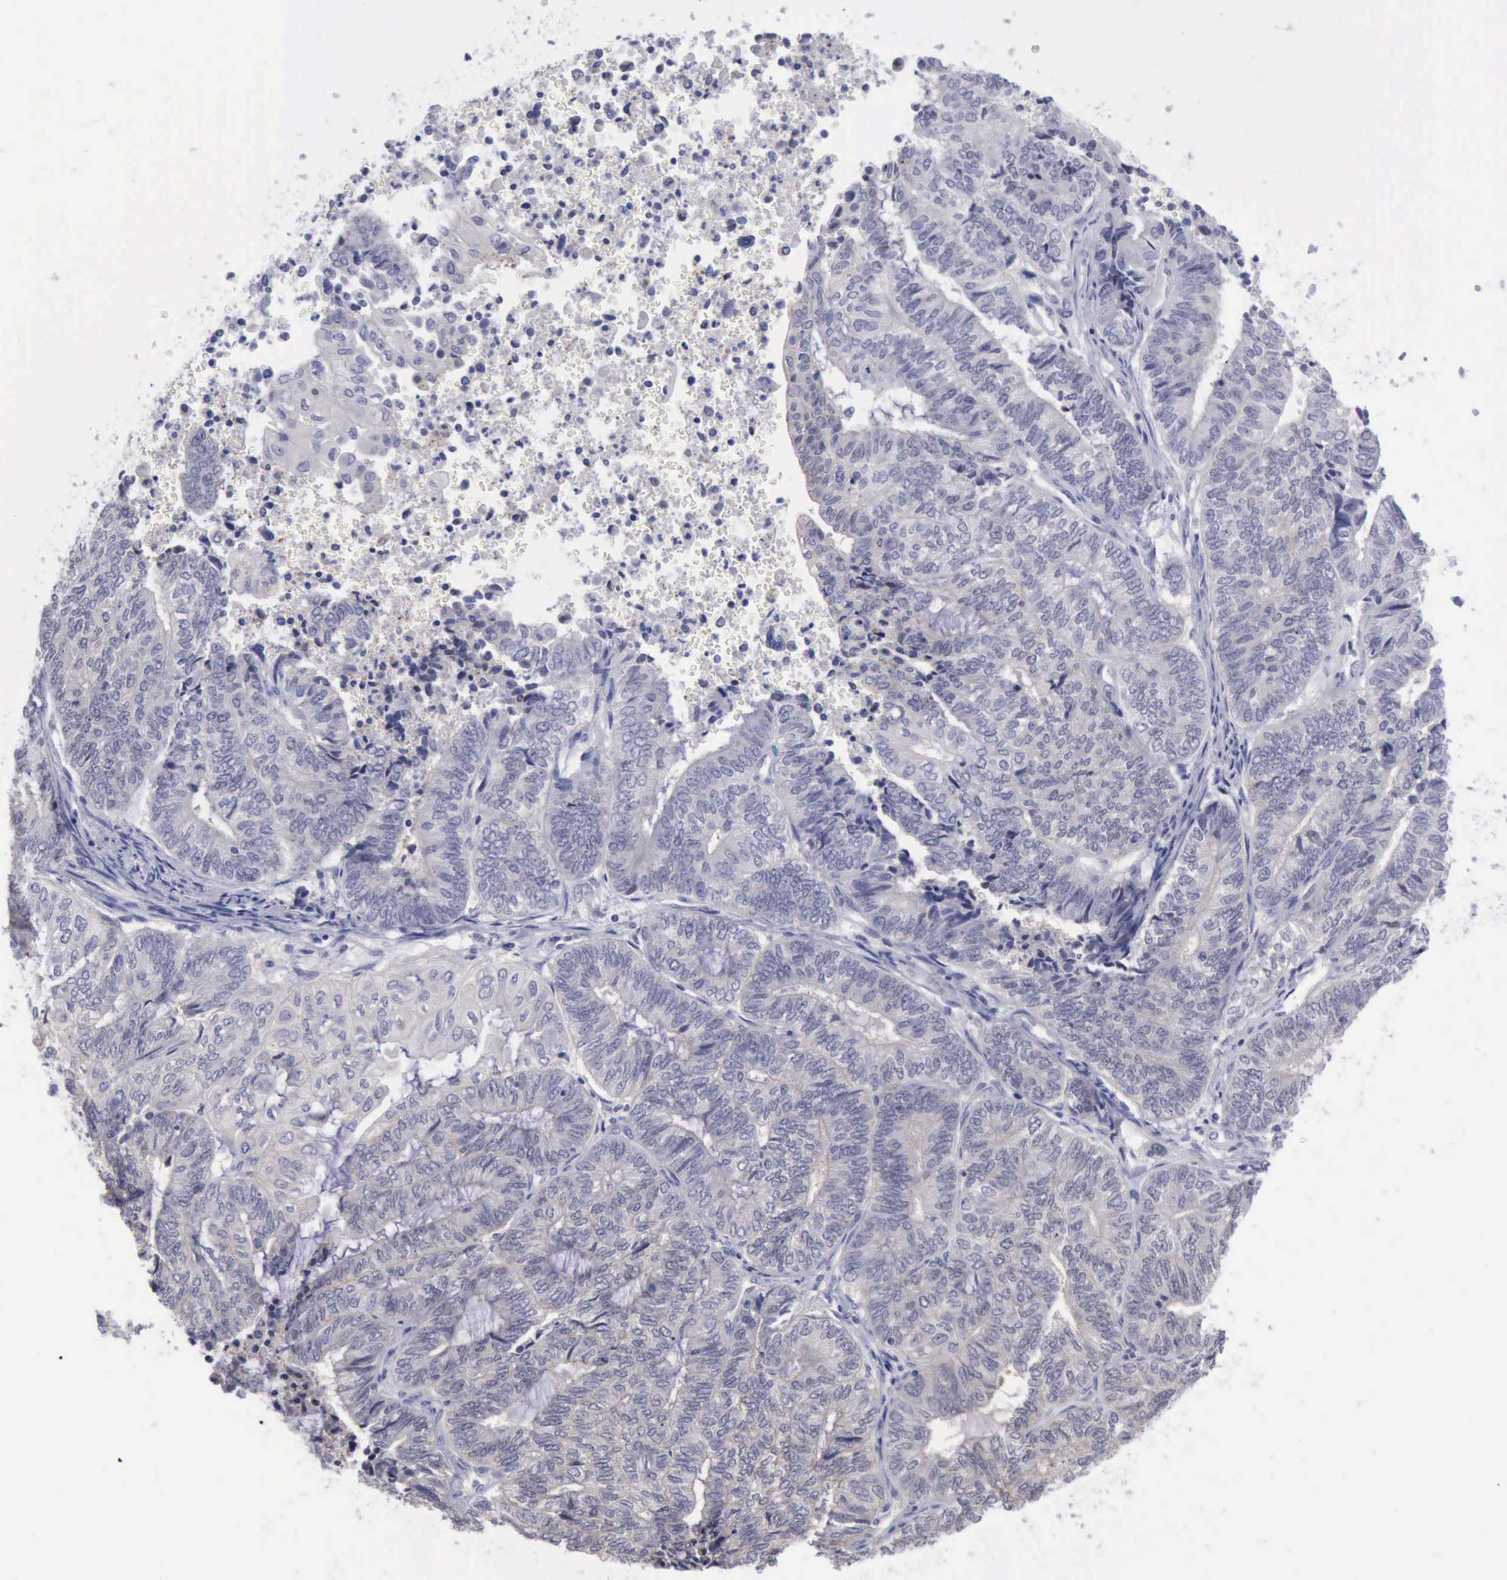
{"staining": {"intensity": "negative", "quantity": "none", "location": "none"}, "tissue": "endometrial cancer", "cell_type": "Tumor cells", "image_type": "cancer", "snomed": [{"axis": "morphology", "description": "Adenocarcinoma, NOS"}, {"axis": "topography", "description": "Uterus"}, {"axis": "topography", "description": "Endometrium"}], "caption": "Tumor cells are negative for brown protein staining in adenocarcinoma (endometrial). (DAB (3,3'-diaminobenzidine) immunohistochemistry, high magnification).", "gene": "SATB2", "patient": {"sex": "female", "age": 70}}